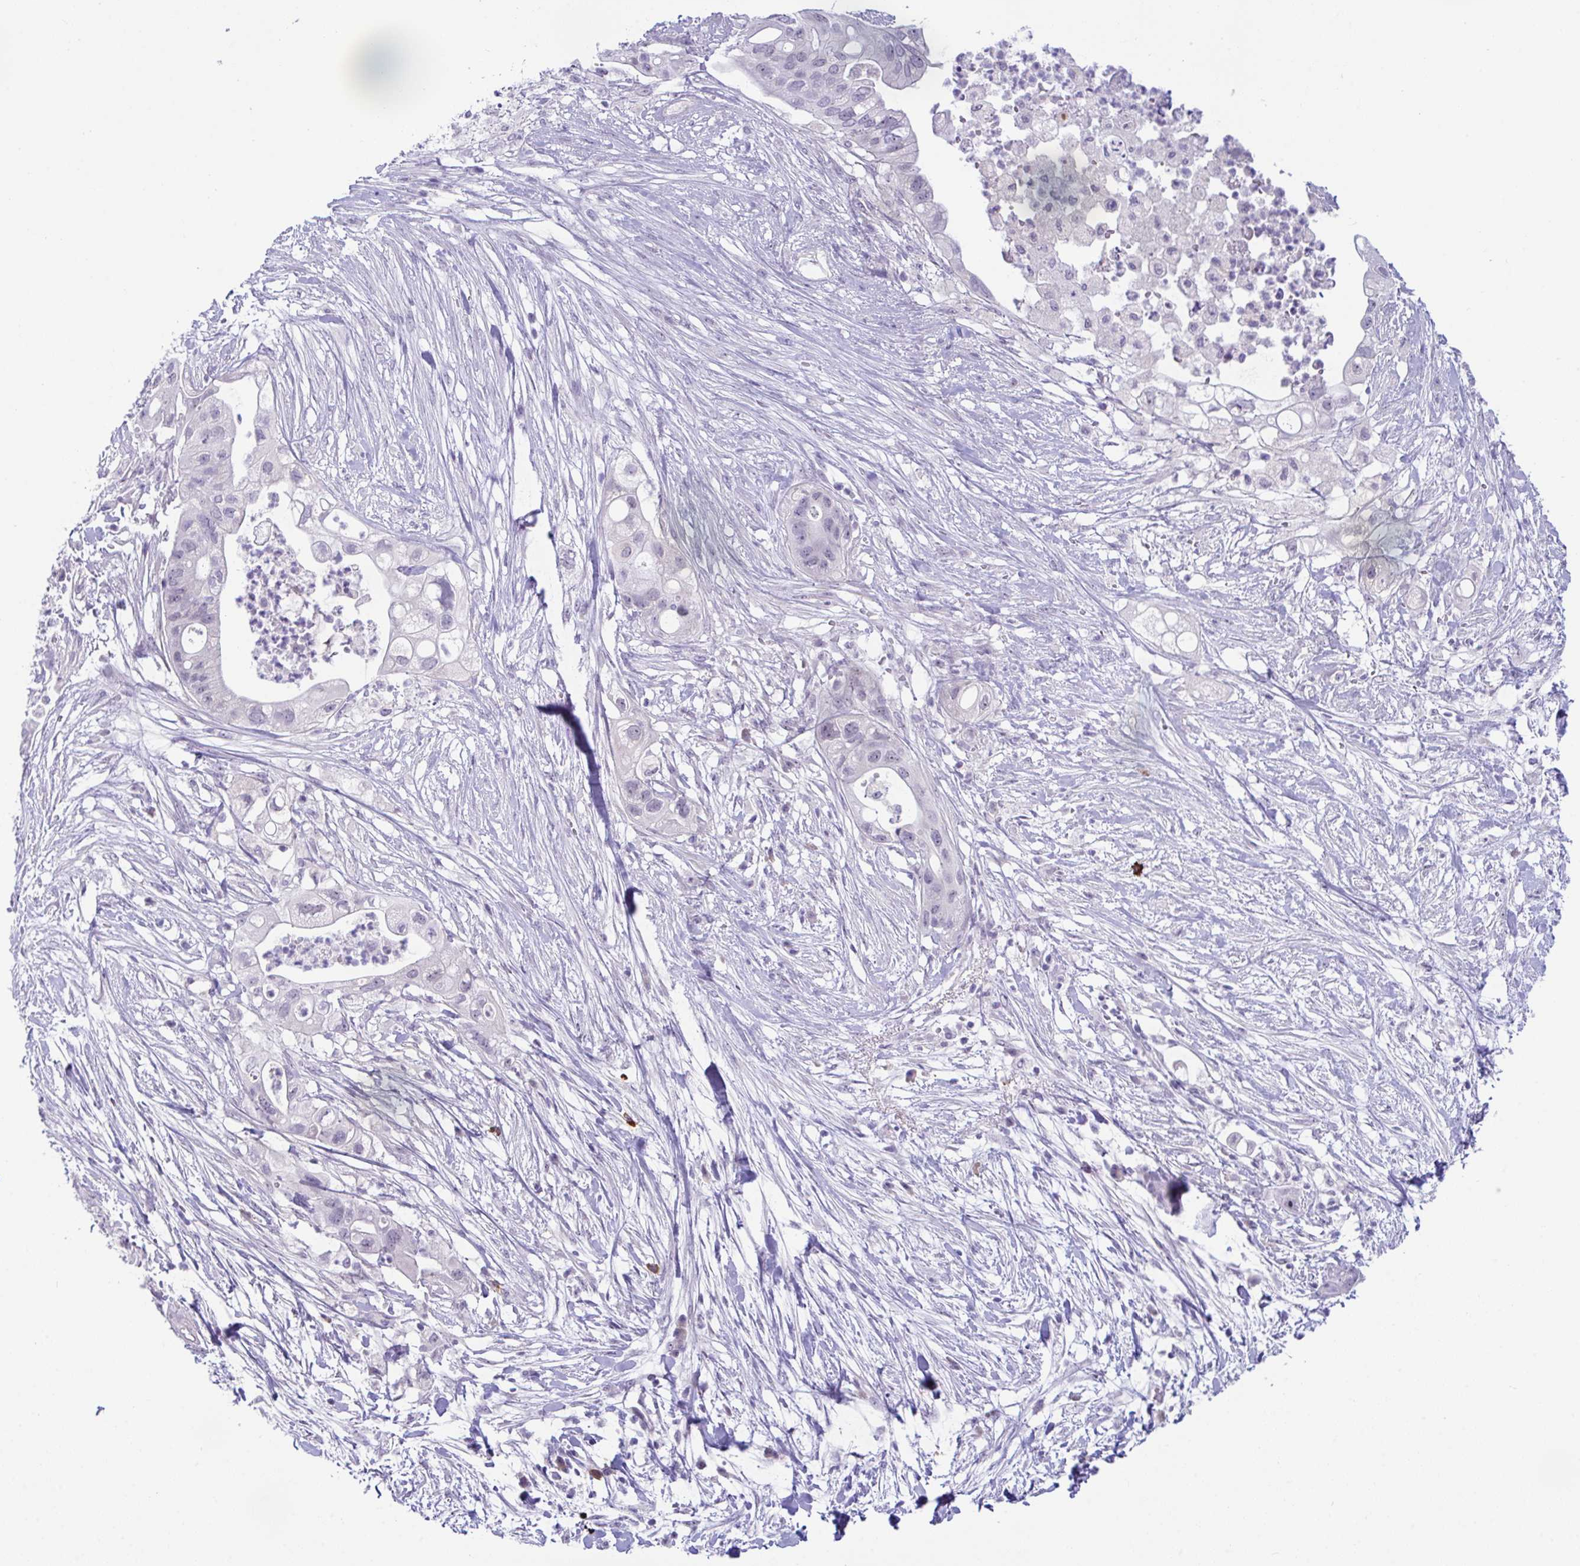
{"staining": {"intensity": "negative", "quantity": "none", "location": "none"}, "tissue": "pancreatic cancer", "cell_type": "Tumor cells", "image_type": "cancer", "snomed": [{"axis": "morphology", "description": "Adenocarcinoma, NOS"}, {"axis": "topography", "description": "Pancreas"}], "caption": "Adenocarcinoma (pancreatic) was stained to show a protein in brown. There is no significant staining in tumor cells.", "gene": "USP35", "patient": {"sex": "female", "age": 72}}